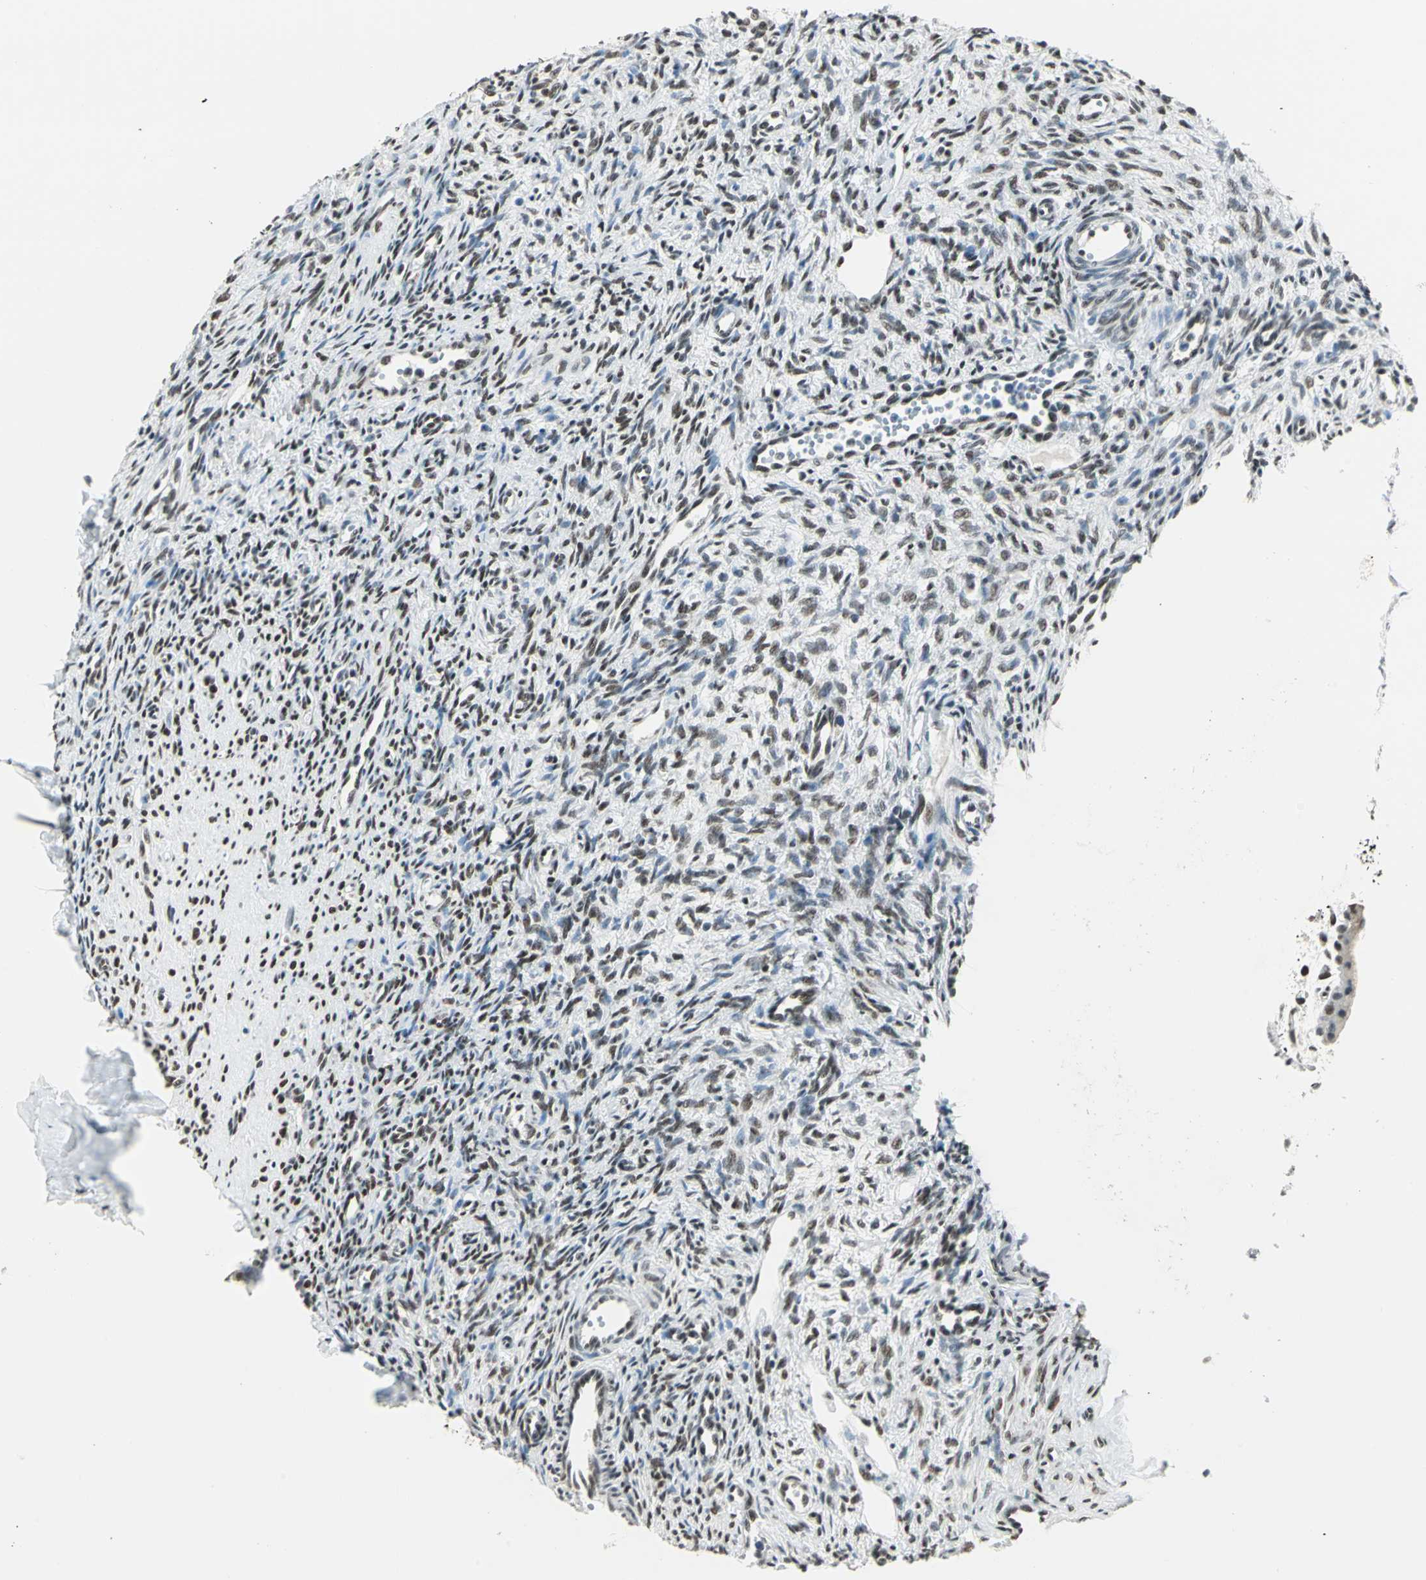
{"staining": {"intensity": "moderate", "quantity": ">75%", "location": "nuclear"}, "tissue": "ovary", "cell_type": "Ovarian stroma cells", "image_type": "normal", "snomed": [{"axis": "morphology", "description": "Normal tissue, NOS"}, {"axis": "topography", "description": "Ovary"}], "caption": "The histopathology image reveals a brown stain indicating the presence of a protein in the nuclear of ovarian stroma cells in ovary. Nuclei are stained in blue.", "gene": "ADNP", "patient": {"sex": "female", "age": 33}}